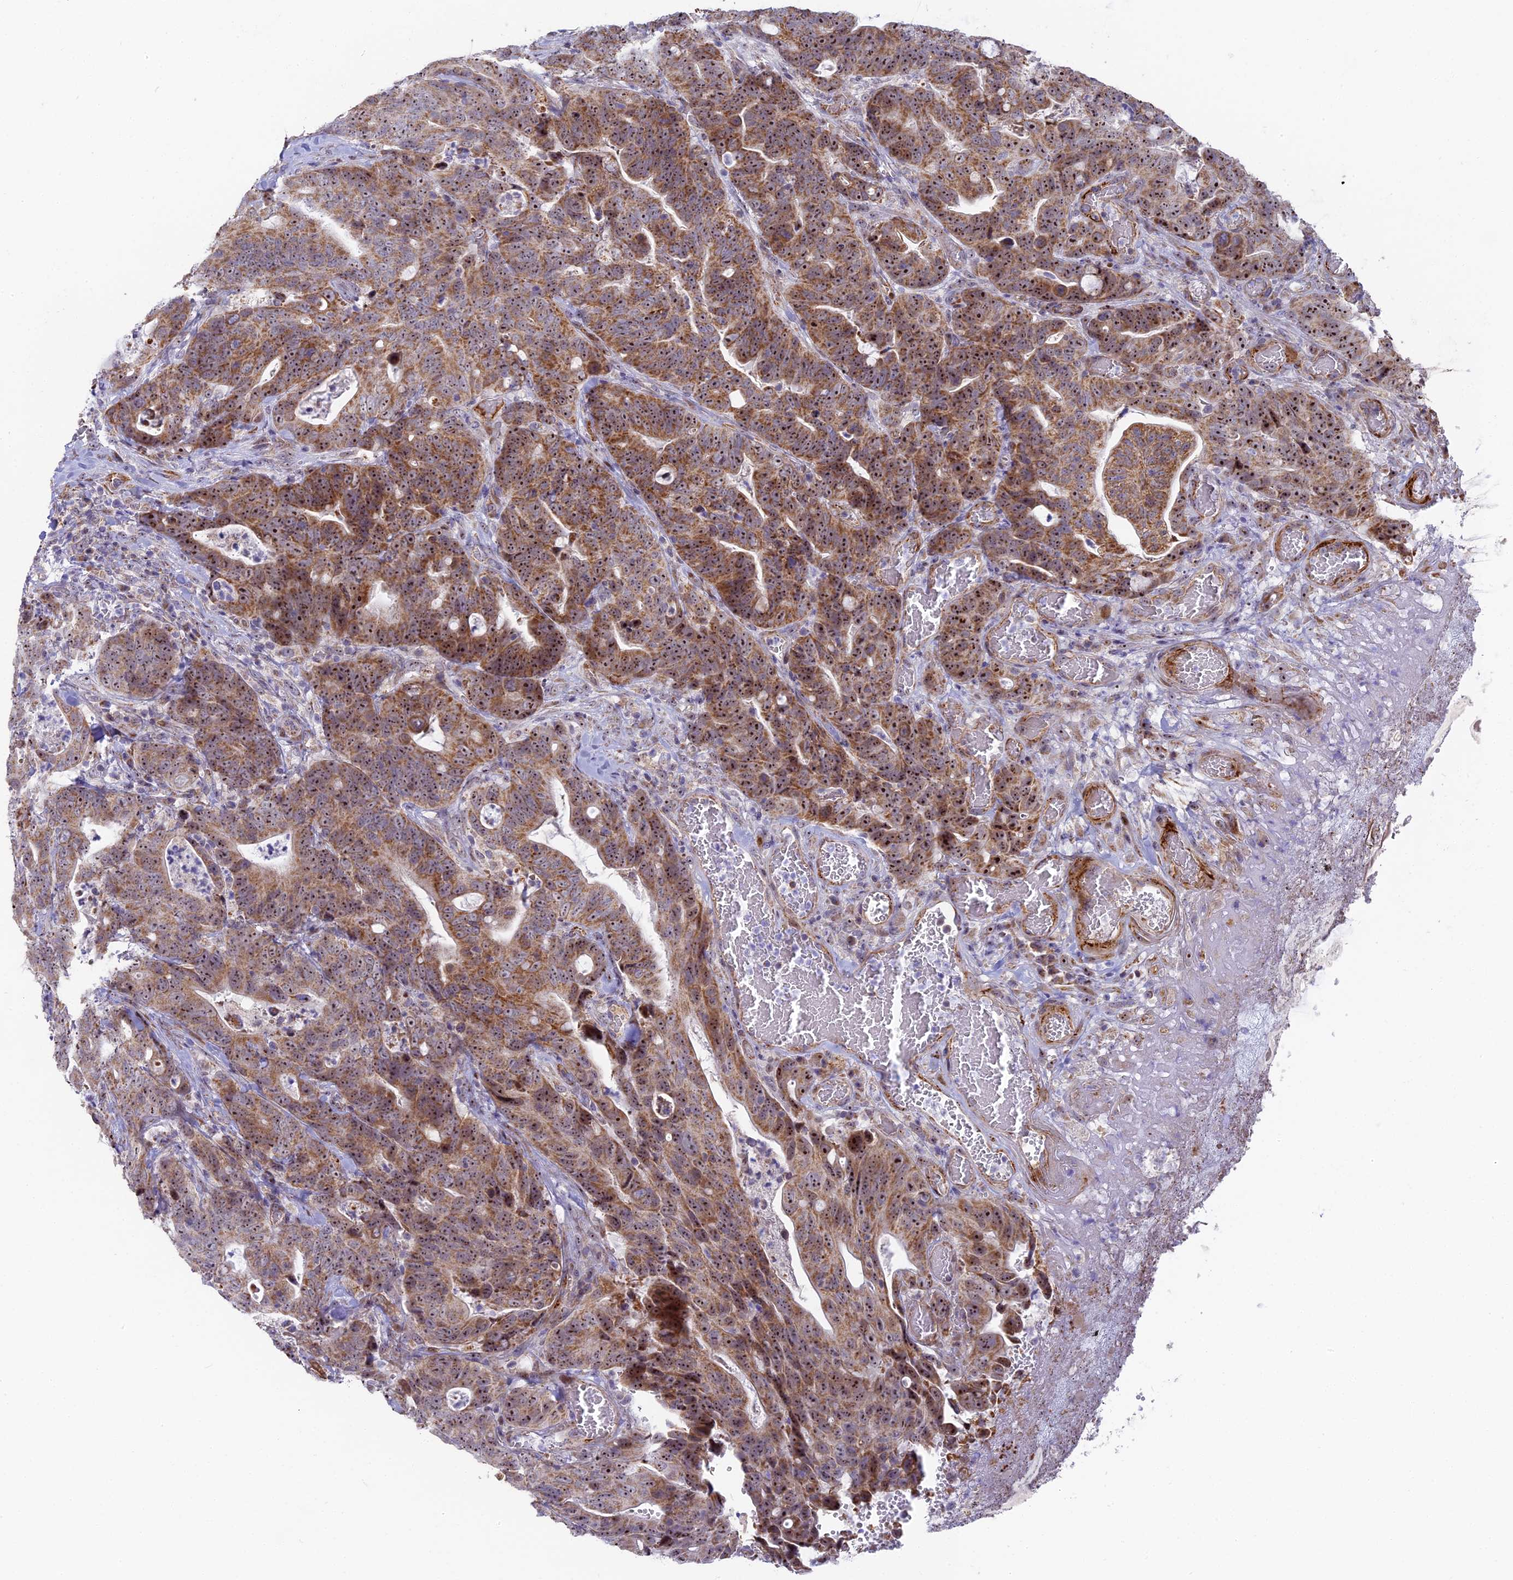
{"staining": {"intensity": "moderate", "quantity": ">75%", "location": "cytoplasmic/membranous,nuclear"}, "tissue": "colorectal cancer", "cell_type": "Tumor cells", "image_type": "cancer", "snomed": [{"axis": "morphology", "description": "Adenocarcinoma, NOS"}, {"axis": "topography", "description": "Colon"}], "caption": "Immunohistochemical staining of human colorectal cancer (adenocarcinoma) exhibits moderate cytoplasmic/membranous and nuclear protein expression in approximately >75% of tumor cells.", "gene": "DTWD1", "patient": {"sex": "female", "age": 82}}